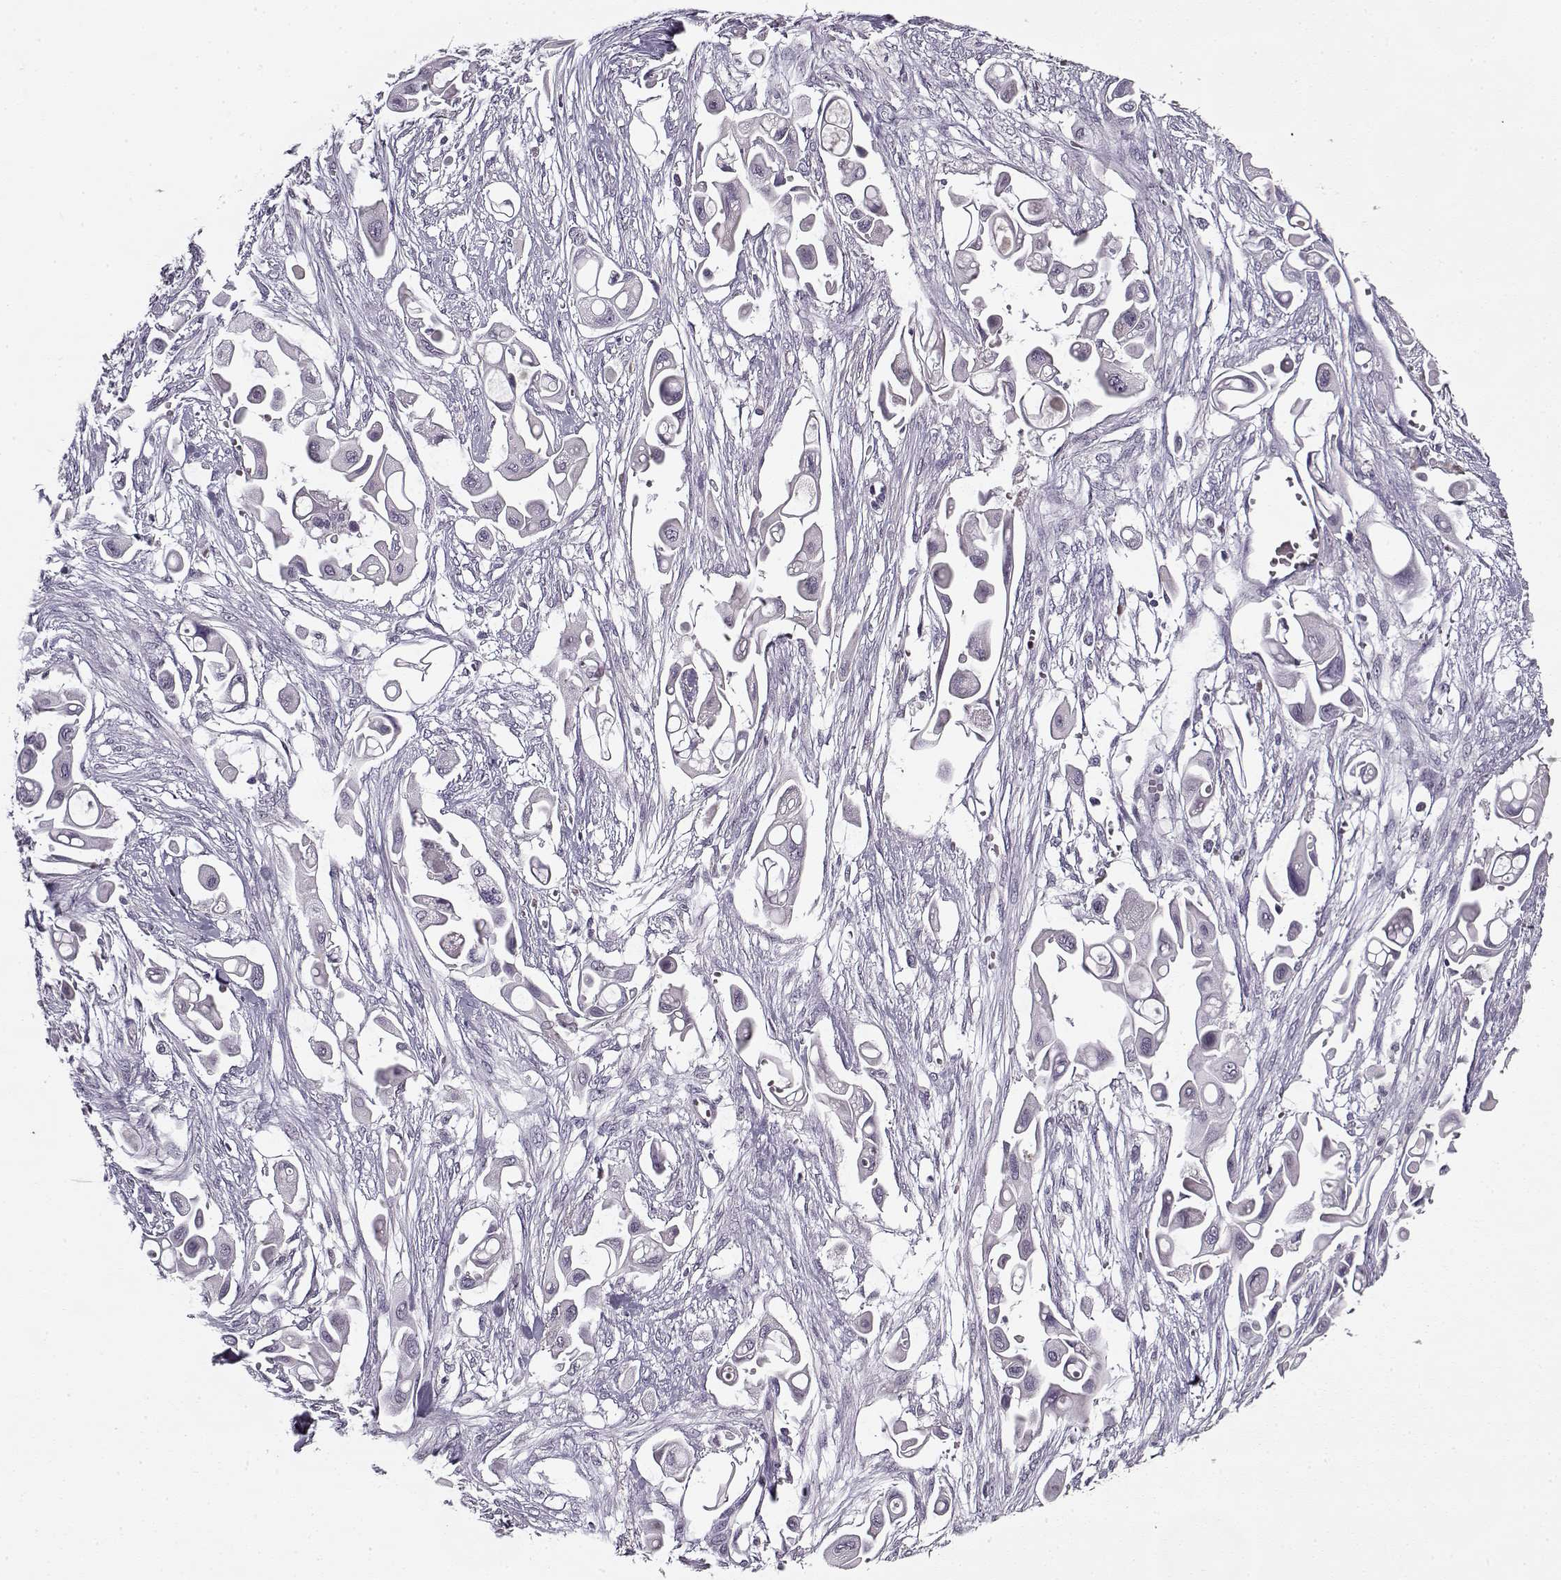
{"staining": {"intensity": "negative", "quantity": "none", "location": "none"}, "tissue": "pancreatic cancer", "cell_type": "Tumor cells", "image_type": "cancer", "snomed": [{"axis": "morphology", "description": "Adenocarcinoma, NOS"}, {"axis": "topography", "description": "Pancreas"}], "caption": "Immunohistochemistry (IHC) image of neoplastic tissue: human pancreatic adenocarcinoma stained with DAB shows no significant protein positivity in tumor cells.", "gene": "KRT9", "patient": {"sex": "male", "age": 50}}